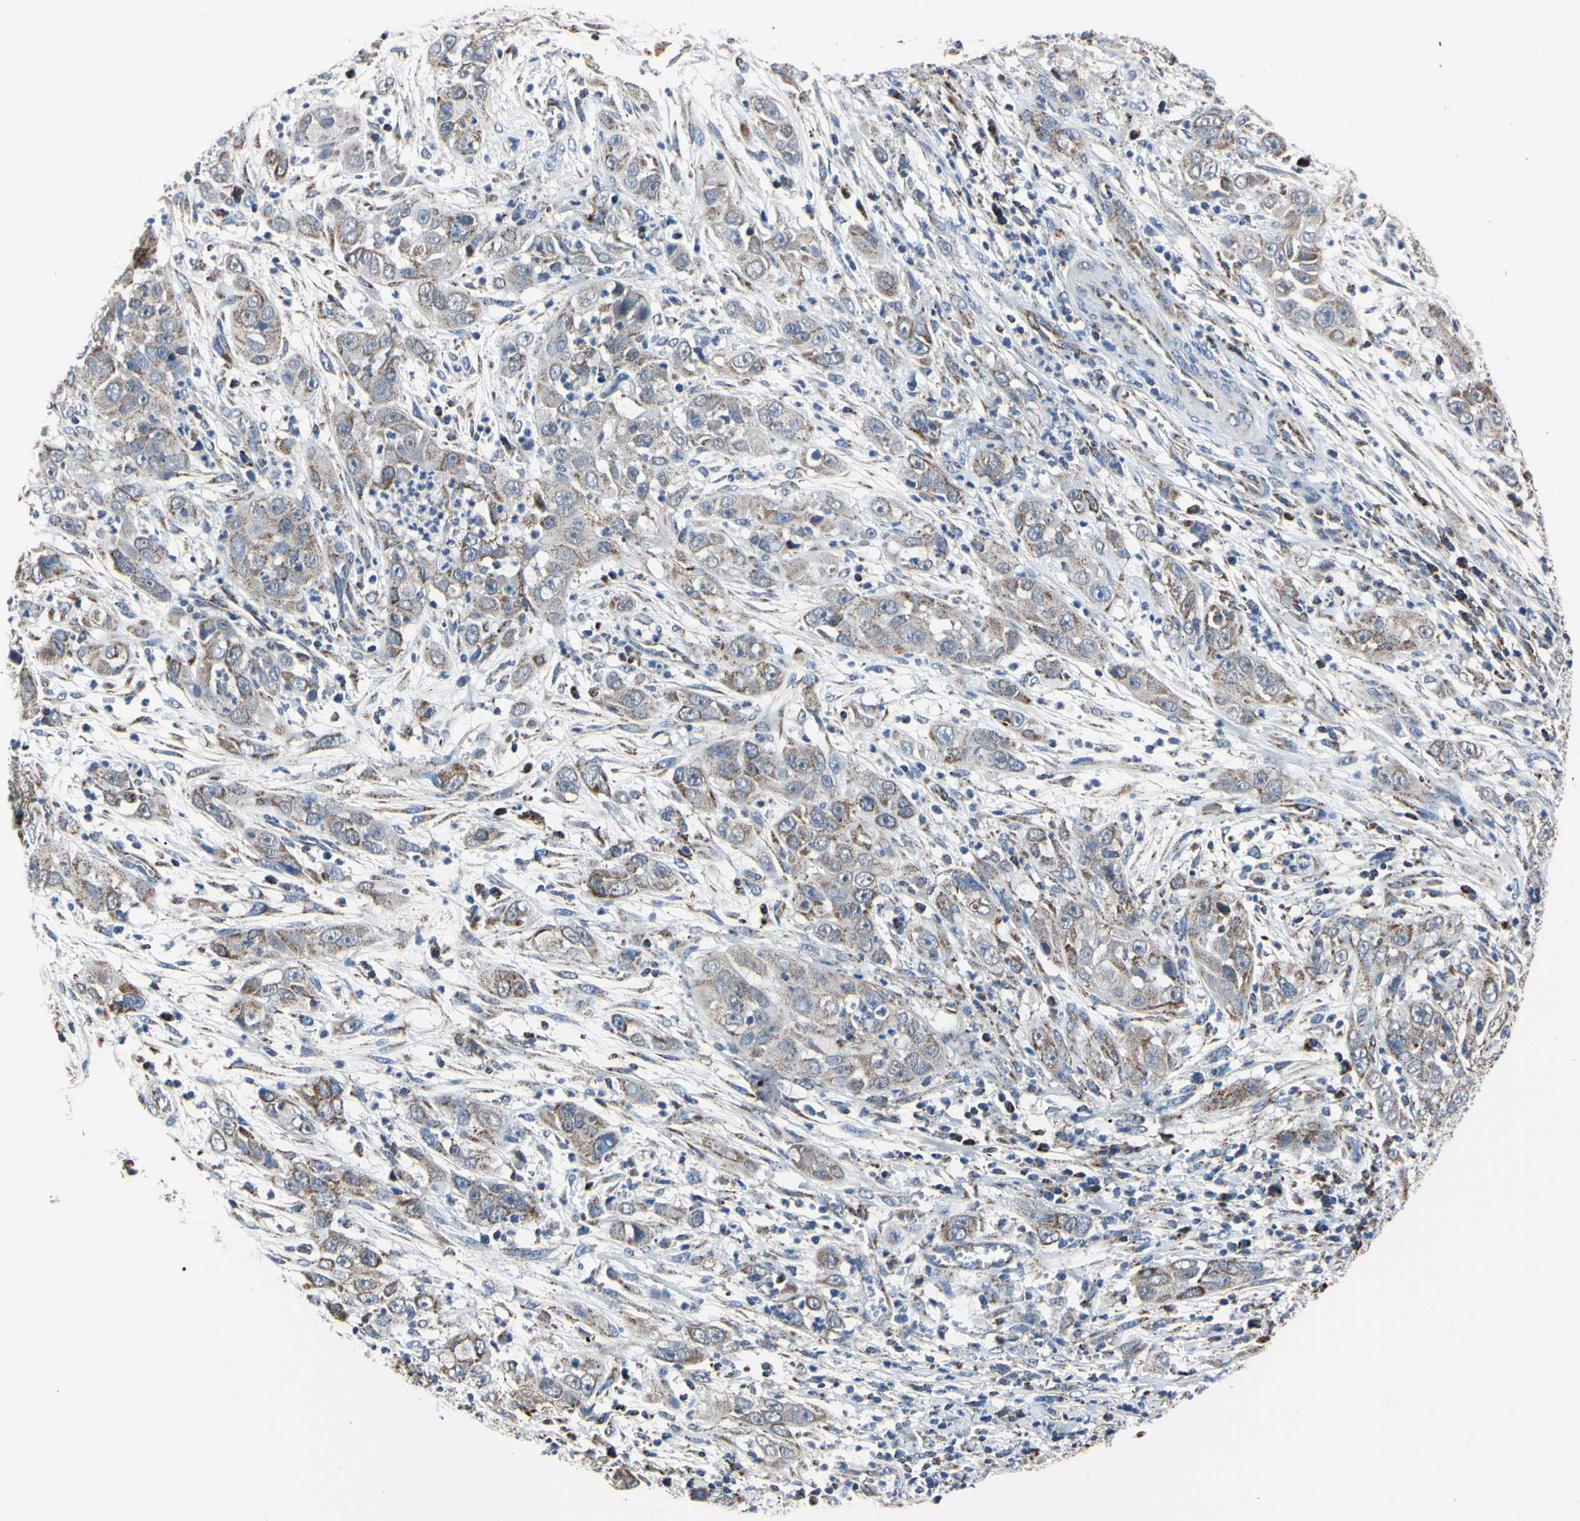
{"staining": {"intensity": "strong", "quantity": "25%-75%", "location": "cytoplasmic/membranous"}, "tissue": "cervical cancer", "cell_type": "Tumor cells", "image_type": "cancer", "snomed": [{"axis": "morphology", "description": "Squamous cell carcinoma, NOS"}, {"axis": "topography", "description": "Cervix"}], "caption": "Brown immunohistochemical staining in cervical cancer shows strong cytoplasmic/membranous staining in about 25%-75% of tumor cells. (brown staining indicates protein expression, while blue staining denotes nuclei).", "gene": "CLPP", "patient": {"sex": "female", "age": 32}}